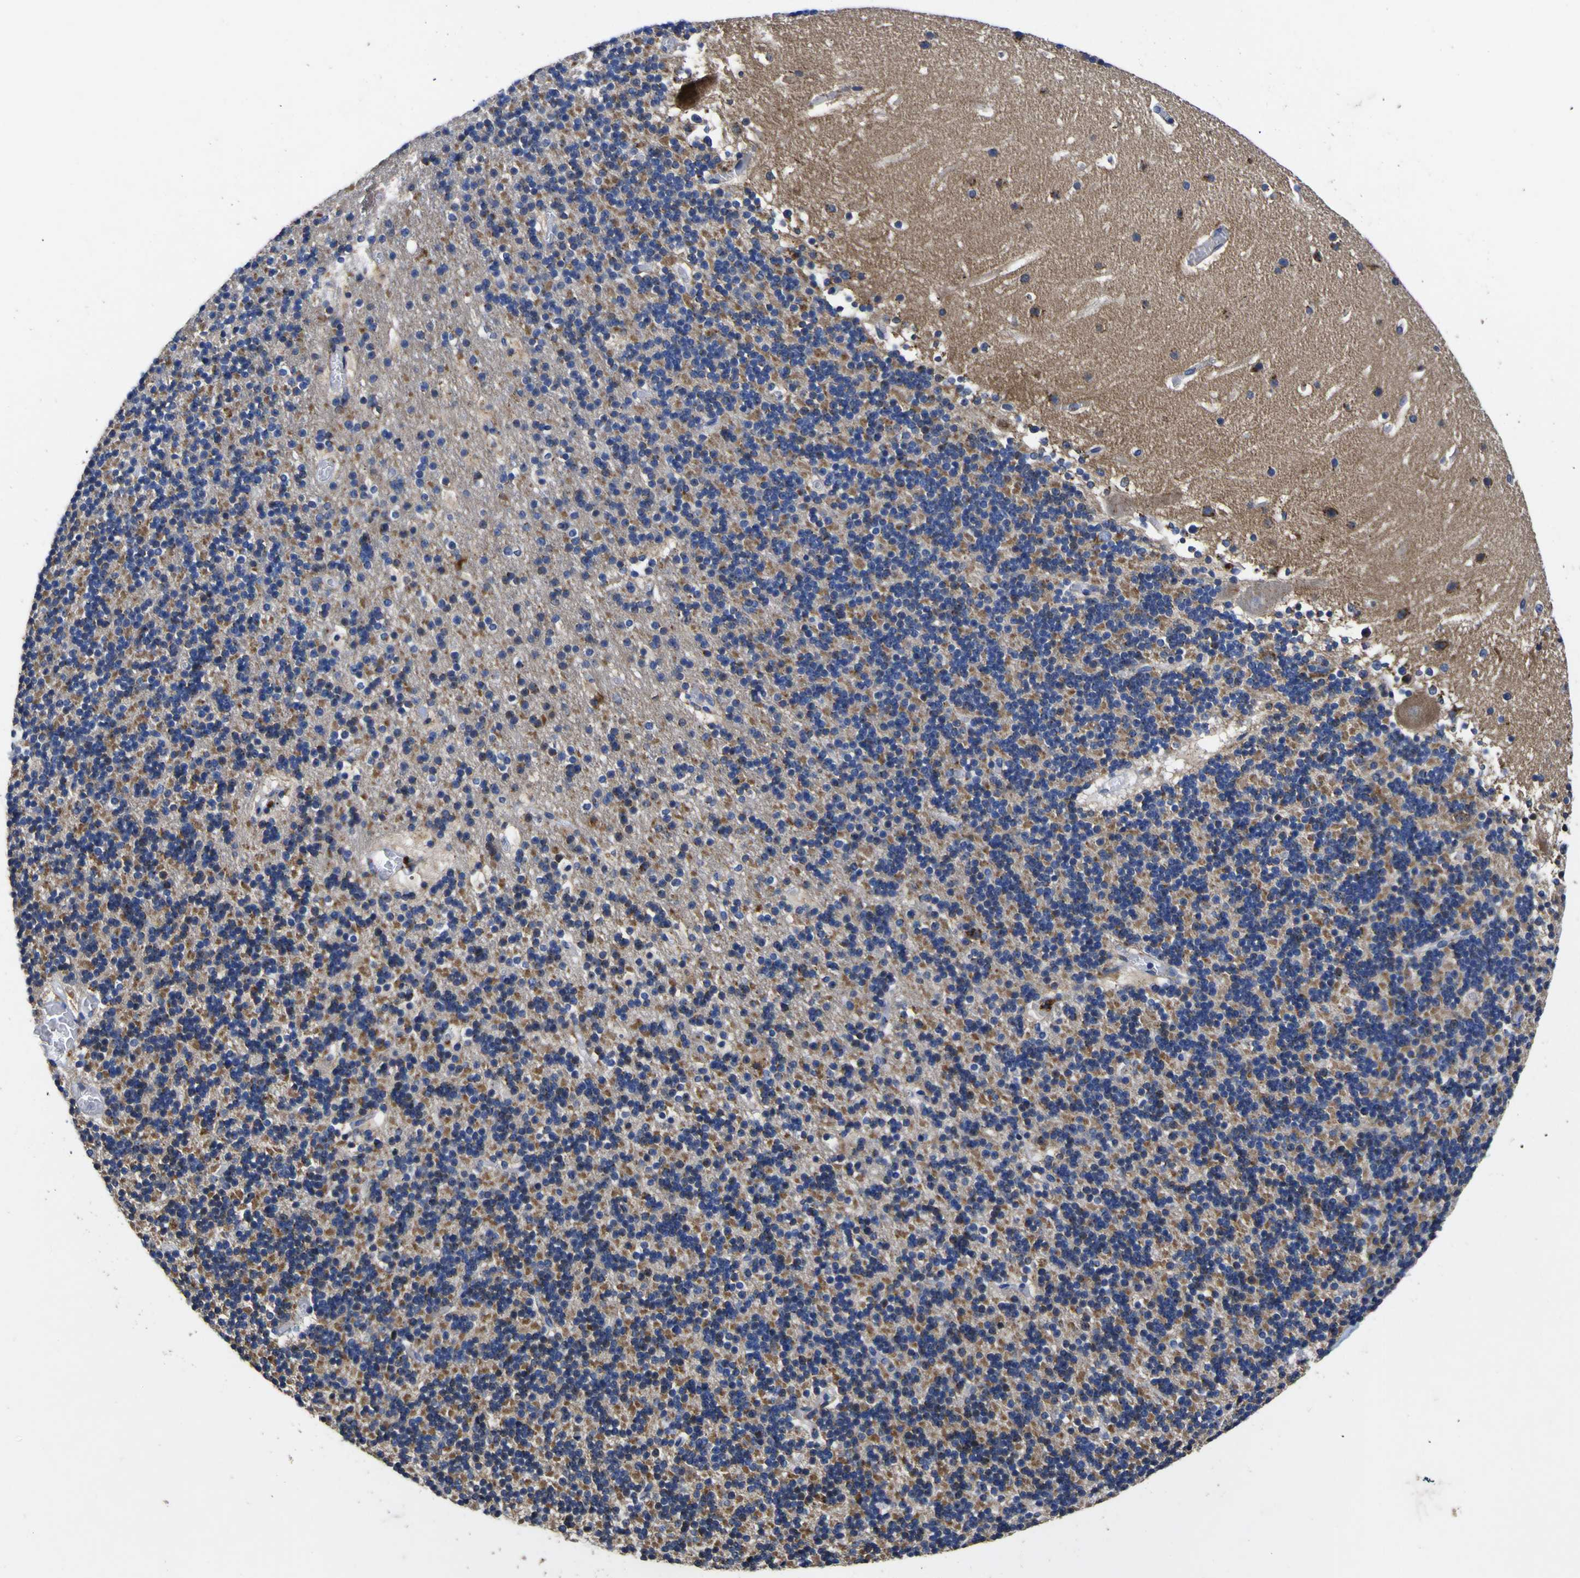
{"staining": {"intensity": "moderate", "quantity": ">75%", "location": "cytoplasmic/membranous"}, "tissue": "cerebellum", "cell_type": "Cells in granular layer", "image_type": "normal", "snomed": [{"axis": "morphology", "description": "Squamous cell carcinoma, NOS"}, {"axis": "topography", "description": "Skin"}, {"axis": "topography", "description": "Anal"}], "caption": "DAB (3,3'-diaminobenzidine) immunohistochemical staining of unremarkable human cerebellum reveals moderate cytoplasmic/membranous protein expression in approximately >75% of cells in granular layer.", "gene": "COA1", "patient": {"sex": "male", "age": 64}}